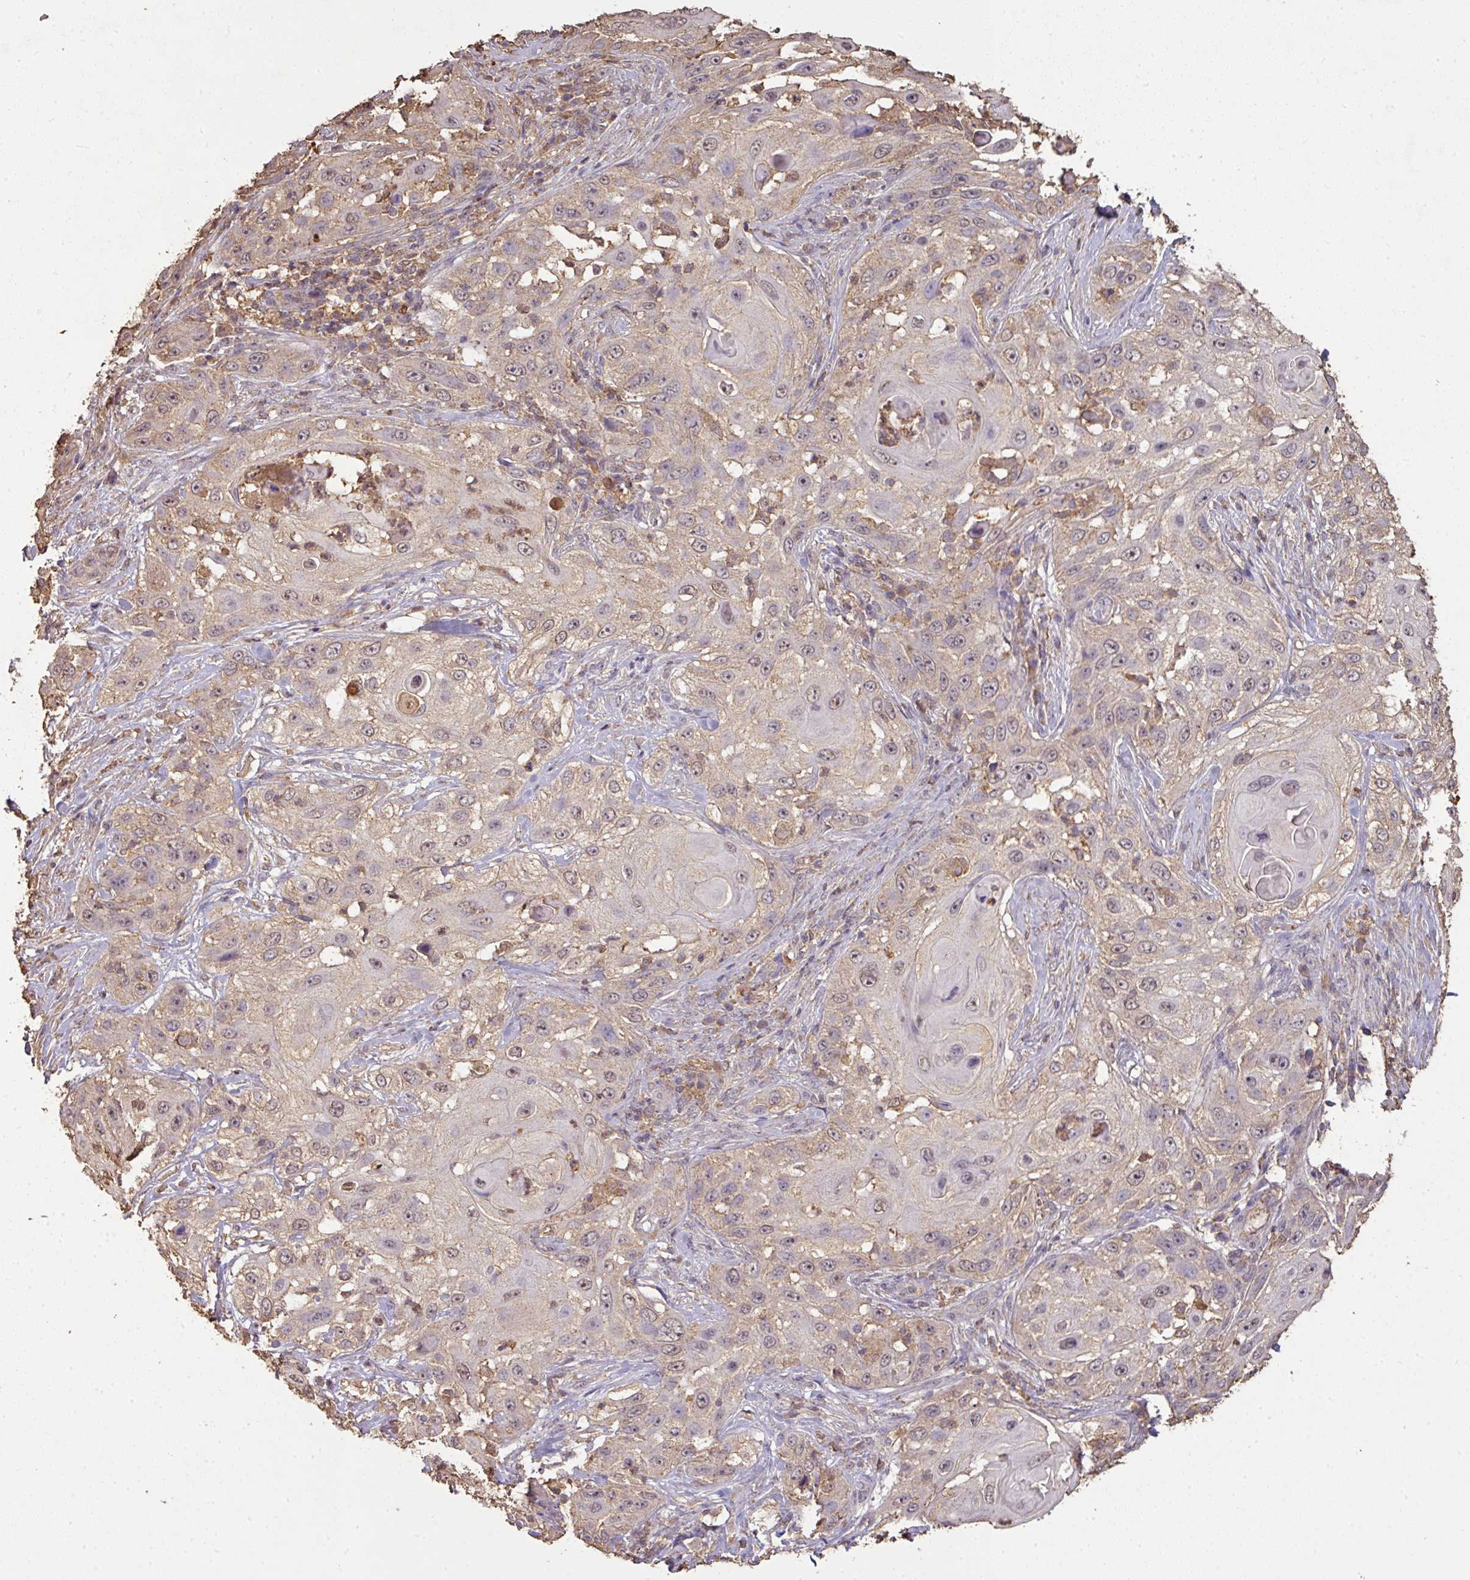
{"staining": {"intensity": "weak", "quantity": "25%-75%", "location": "cytoplasmic/membranous,nuclear"}, "tissue": "skin cancer", "cell_type": "Tumor cells", "image_type": "cancer", "snomed": [{"axis": "morphology", "description": "Squamous cell carcinoma, NOS"}, {"axis": "topography", "description": "Skin"}], "caption": "This histopathology image reveals IHC staining of human skin squamous cell carcinoma, with low weak cytoplasmic/membranous and nuclear staining in about 25%-75% of tumor cells.", "gene": "ATAT1", "patient": {"sex": "female", "age": 44}}